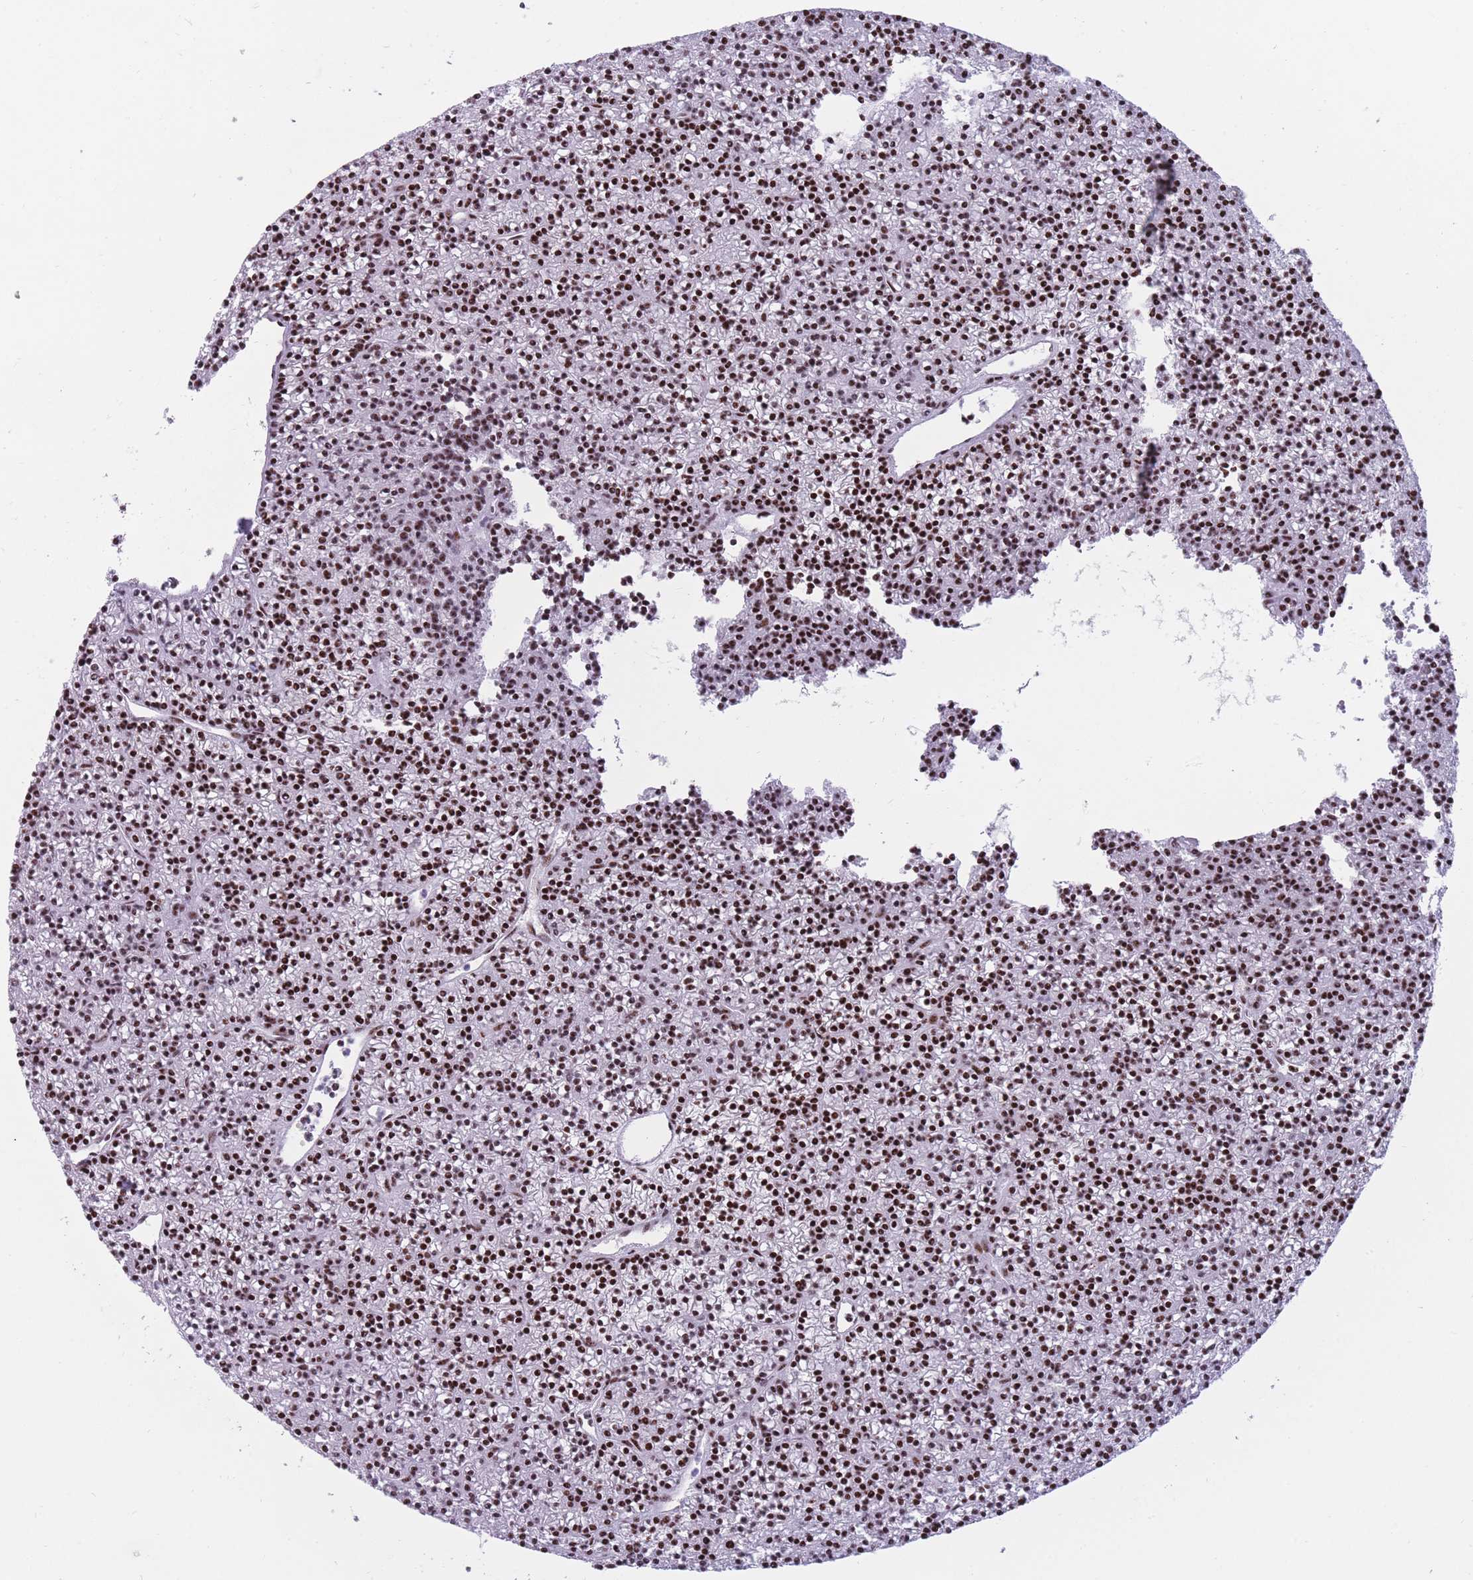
{"staining": {"intensity": "moderate", "quantity": ">75%", "location": "nuclear"}, "tissue": "parathyroid gland", "cell_type": "Glandular cells", "image_type": "normal", "snomed": [{"axis": "morphology", "description": "Normal tissue, NOS"}, {"axis": "topography", "description": "Parathyroid gland"}], "caption": "A brown stain labels moderate nuclear expression of a protein in glandular cells of normal human parathyroid gland.", "gene": "TMEM35B", "patient": {"sex": "female", "age": 45}}